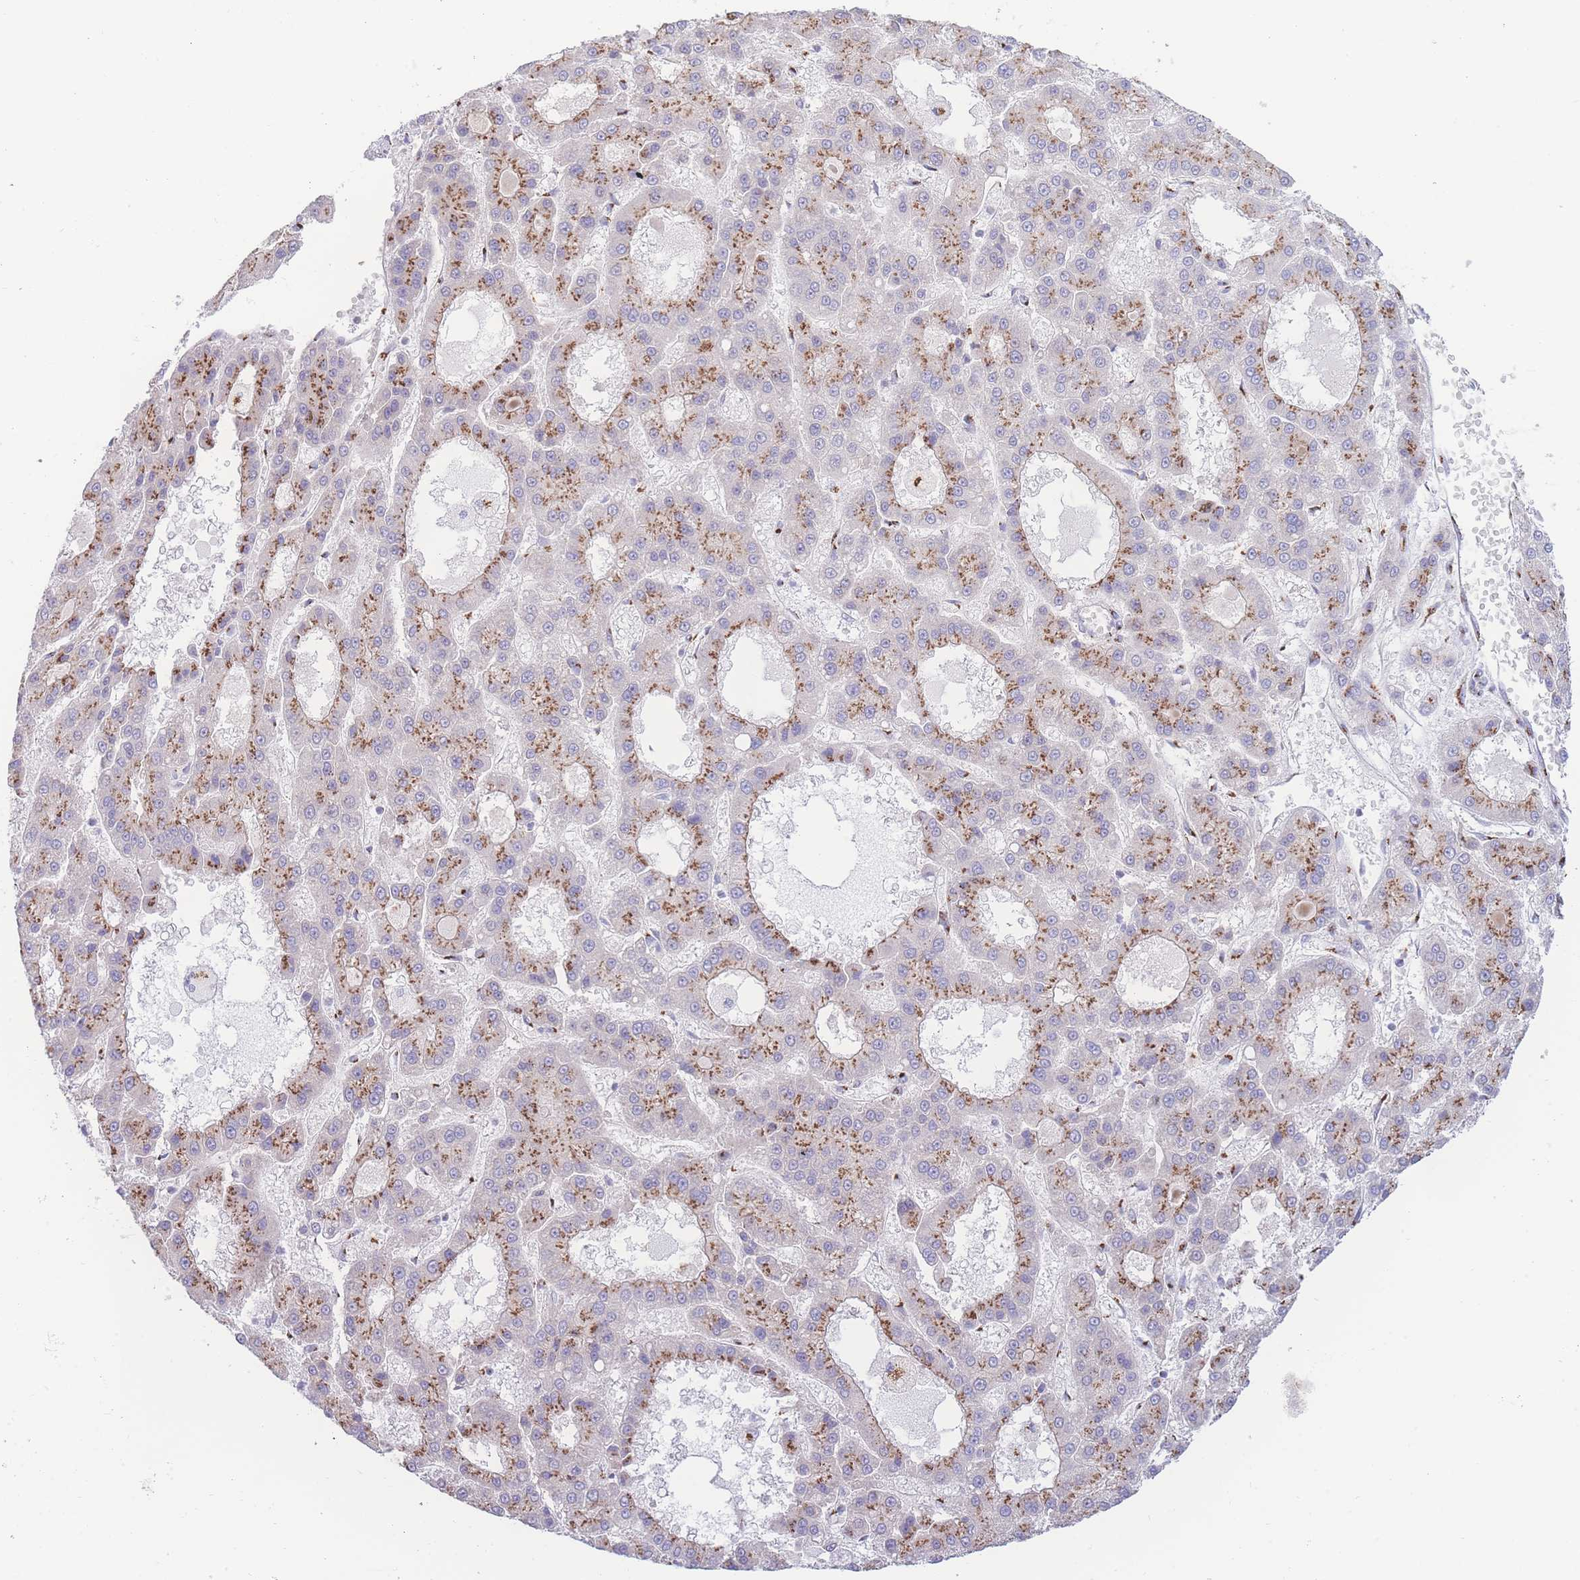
{"staining": {"intensity": "moderate", "quantity": ">75%", "location": "cytoplasmic/membranous"}, "tissue": "liver cancer", "cell_type": "Tumor cells", "image_type": "cancer", "snomed": [{"axis": "morphology", "description": "Carcinoma, Hepatocellular, NOS"}, {"axis": "topography", "description": "Liver"}], "caption": "An immunohistochemistry histopathology image of neoplastic tissue is shown. Protein staining in brown highlights moderate cytoplasmic/membranous positivity in liver hepatocellular carcinoma within tumor cells.", "gene": "GOLM2", "patient": {"sex": "male", "age": 70}}